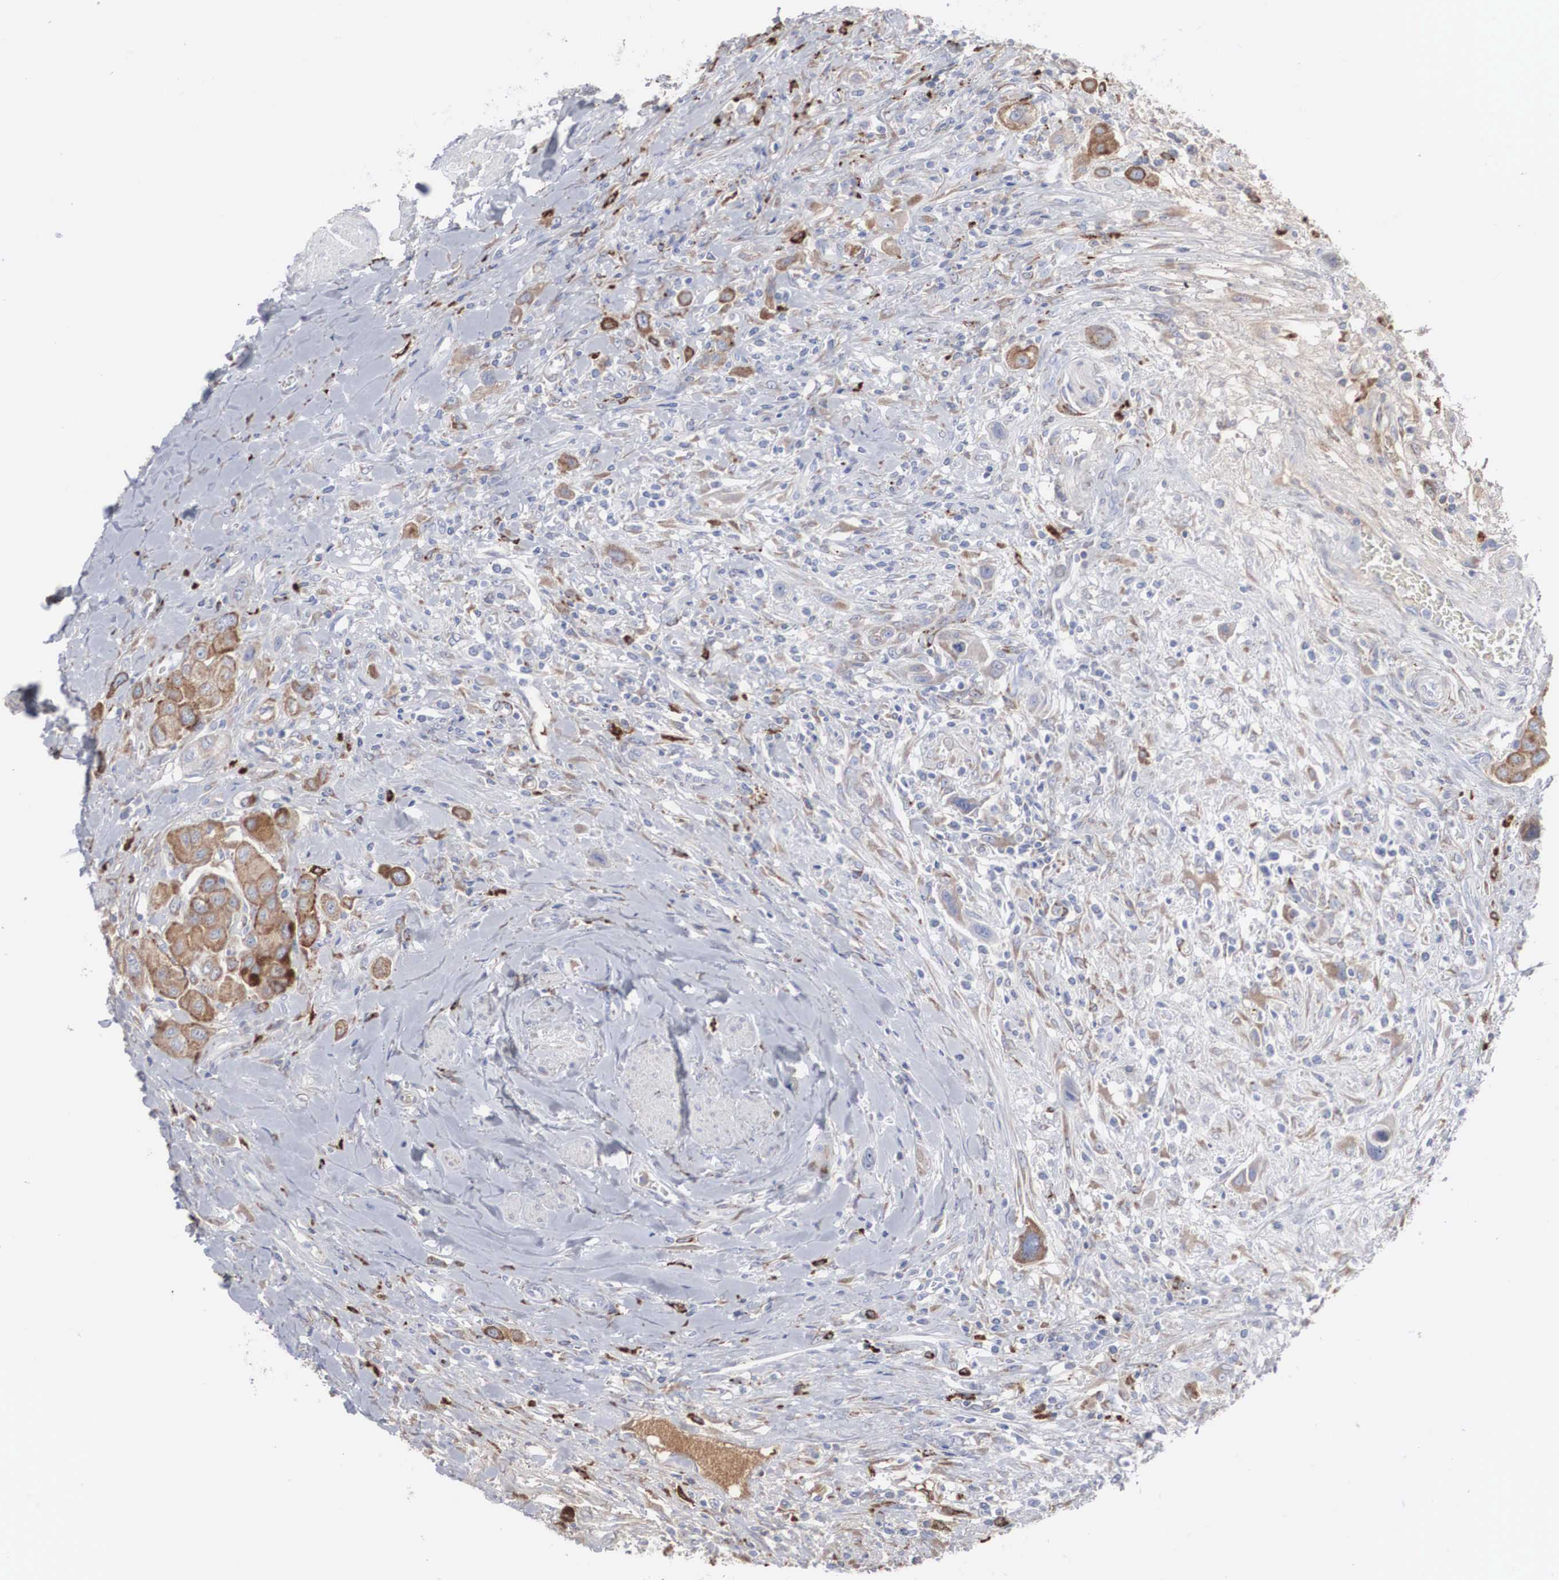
{"staining": {"intensity": "moderate", "quantity": "25%-75%", "location": "cytoplasmic/membranous"}, "tissue": "urothelial cancer", "cell_type": "Tumor cells", "image_type": "cancer", "snomed": [{"axis": "morphology", "description": "Urothelial carcinoma, High grade"}, {"axis": "topography", "description": "Urinary bladder"}], "caption": "An IHC micrograph of tumor tissue is shown. Protein staining in brown labels moderate cytoplasmic/membranous positivity in urothelial cancer within tumor cells. Using DAB (brown) and hematoxylin (blue) stains, captured at high magnification using brightfield microscopy.", "gene": "LGALS3BP", "patient": {"sex": "male", "age": 50}}